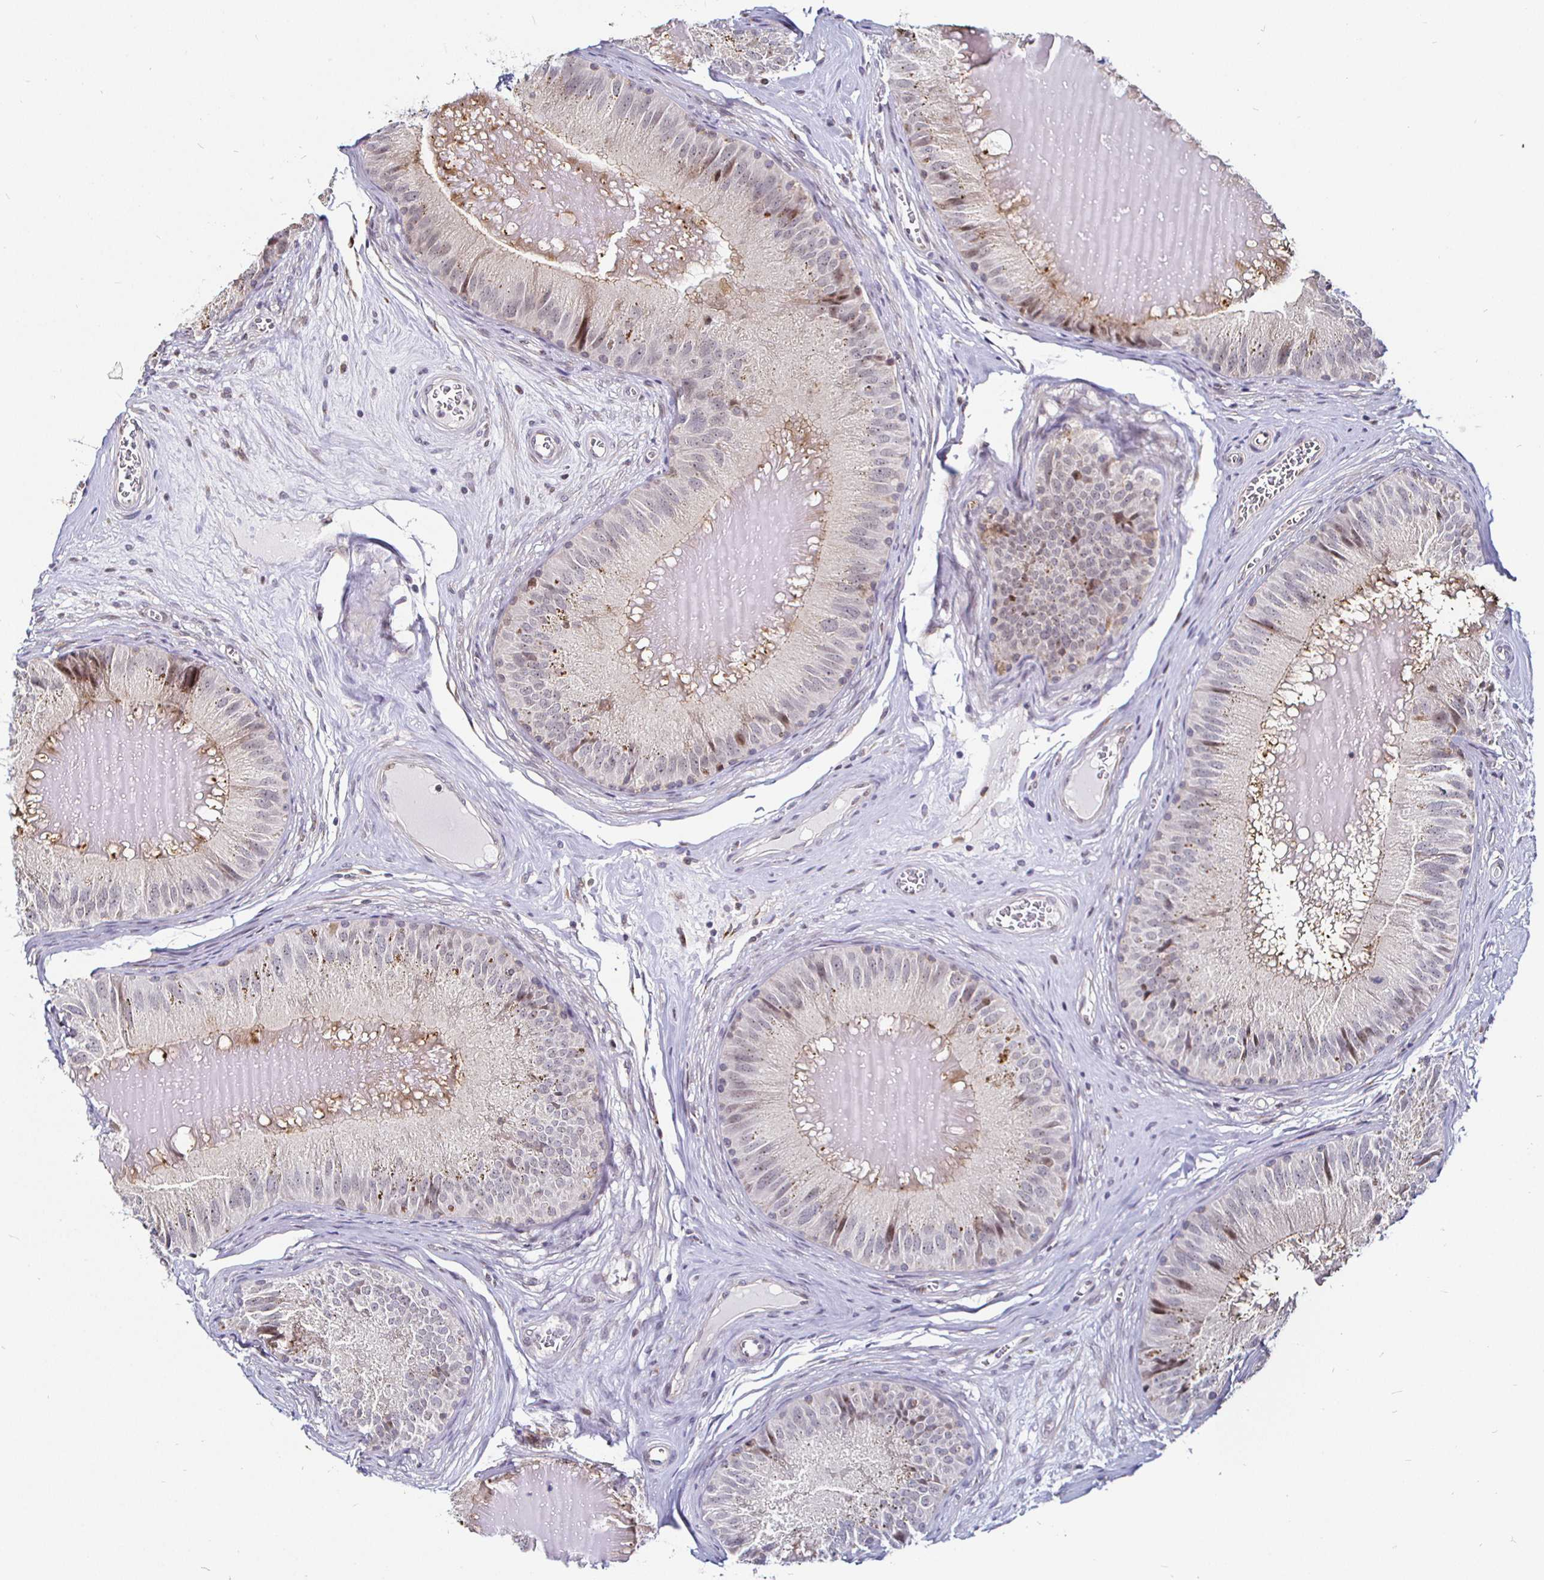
{"staining": {"intensity": "weak", "quantity": "<25%", "location": "cytoplasmic/membranous"}, "tissue": "epididymis", "cell_type": "Glandular cells", "image_type": "normal", "snomed": [{"axis": "morphology", "description": "Normal tissue, NOS"}, {"axis": "topography", "description": "Epididymis, spermatic cord, NOS"}], "caption": "Immunohistochemical staining of unremarkable human epididymis demonstrates no significant expression in glandular cells.", "gene": "ATG3", "patient": {"sex": "male", "age": 39}}